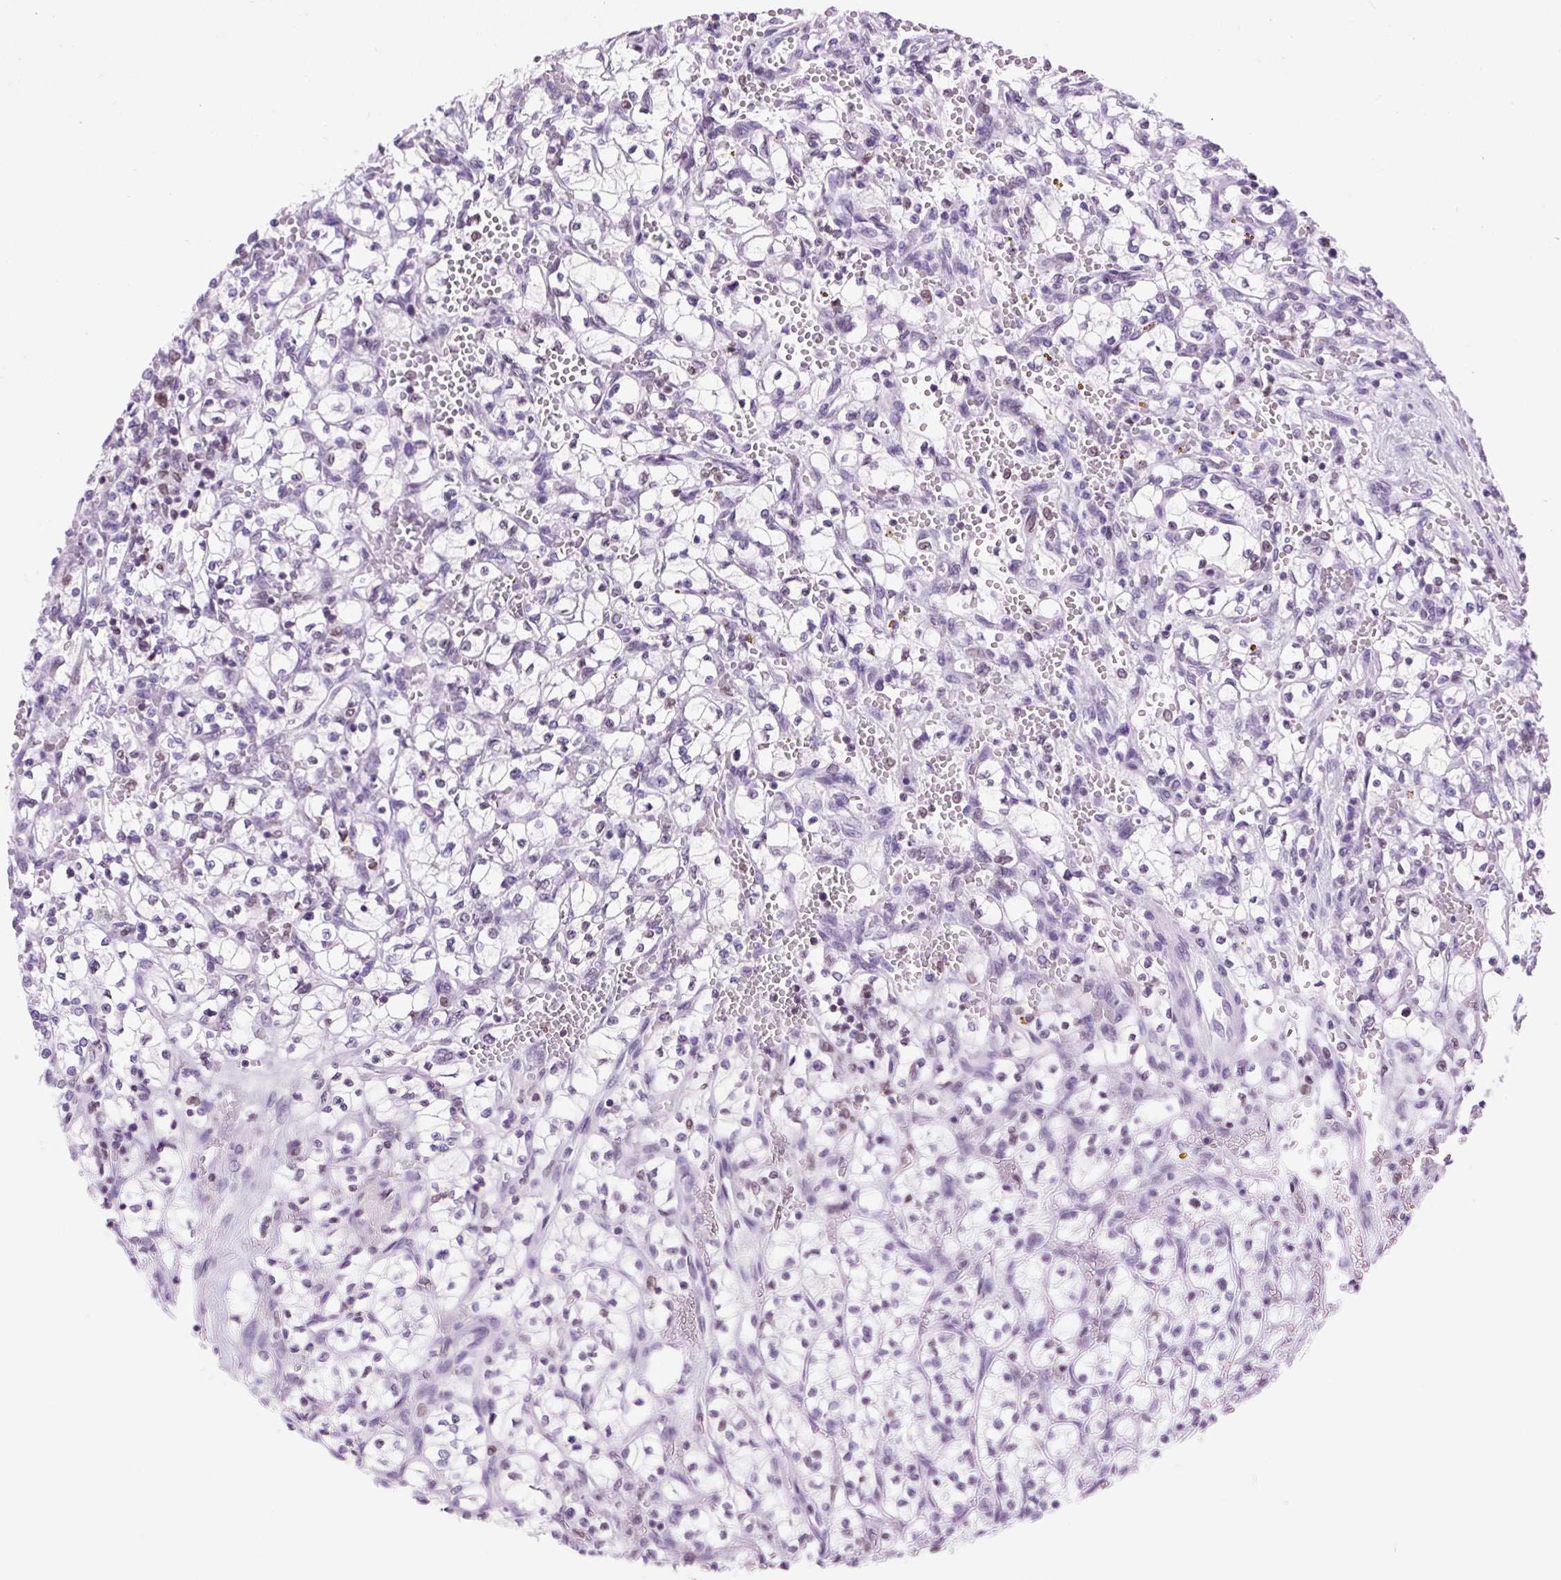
{"staining": {"intensity": "negative", "quantity": "none", "location": "none"}, "tissue": "renal cancer", "cell_type": "Tumor cells", "image_type": "cancer", "snomed": [{"axis": "morphology", "description": "Adenocarcinoma, NOS"}, {"axis": "topography", "description": "Kidney"}], "caption": "Renal adenocarcinoma stained for a protein using immunohistochemistry demonstrates no staining tumor cells.", "gene": "VPREB1", "patient": {"sex": "female", "age": 64}}